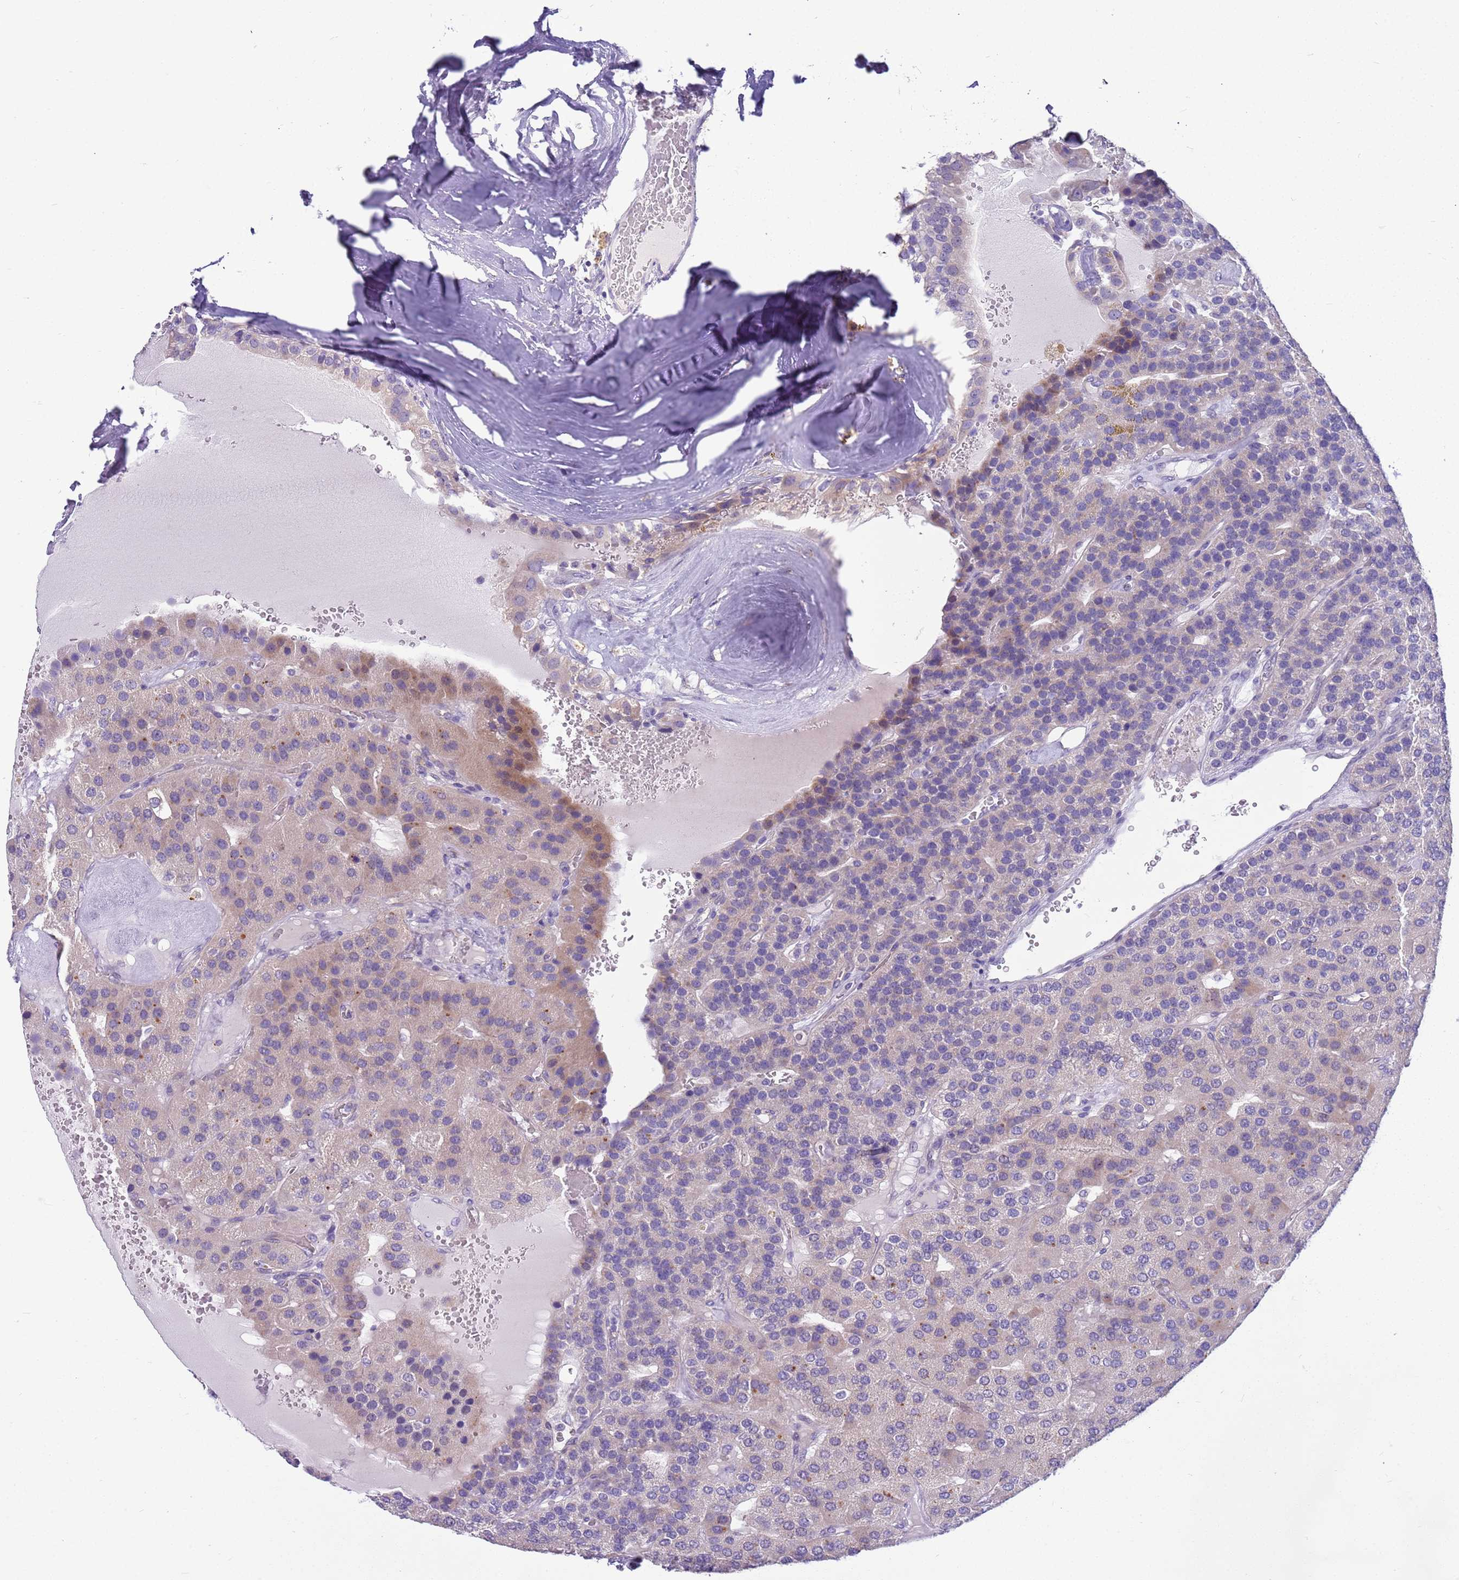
{"staining": {"intensity": "weak", "quantity": "<25%", "location": "cytoplasmic/membranous"}, "tissue": "parathyroid gland", "cell_type": "Glandular cells", "image_type": "normal", "snomed": [{"axis": "morphology", "description": "Normal tissue, NOS"}, {"axis": "morphology", "description": "Adenoma, NOS"}, {"axis": "topography", "description": "Parathyroid gland"}], "caption": "The image demonstrates no staining of glandular cells in normal parathyroid gland. The staining is performed using DAB brown chromogen with nuclei counter-stained in using hematoxylin.", "gene": "BRMS1L", "patient": {"sex": "female", "age": 86}}